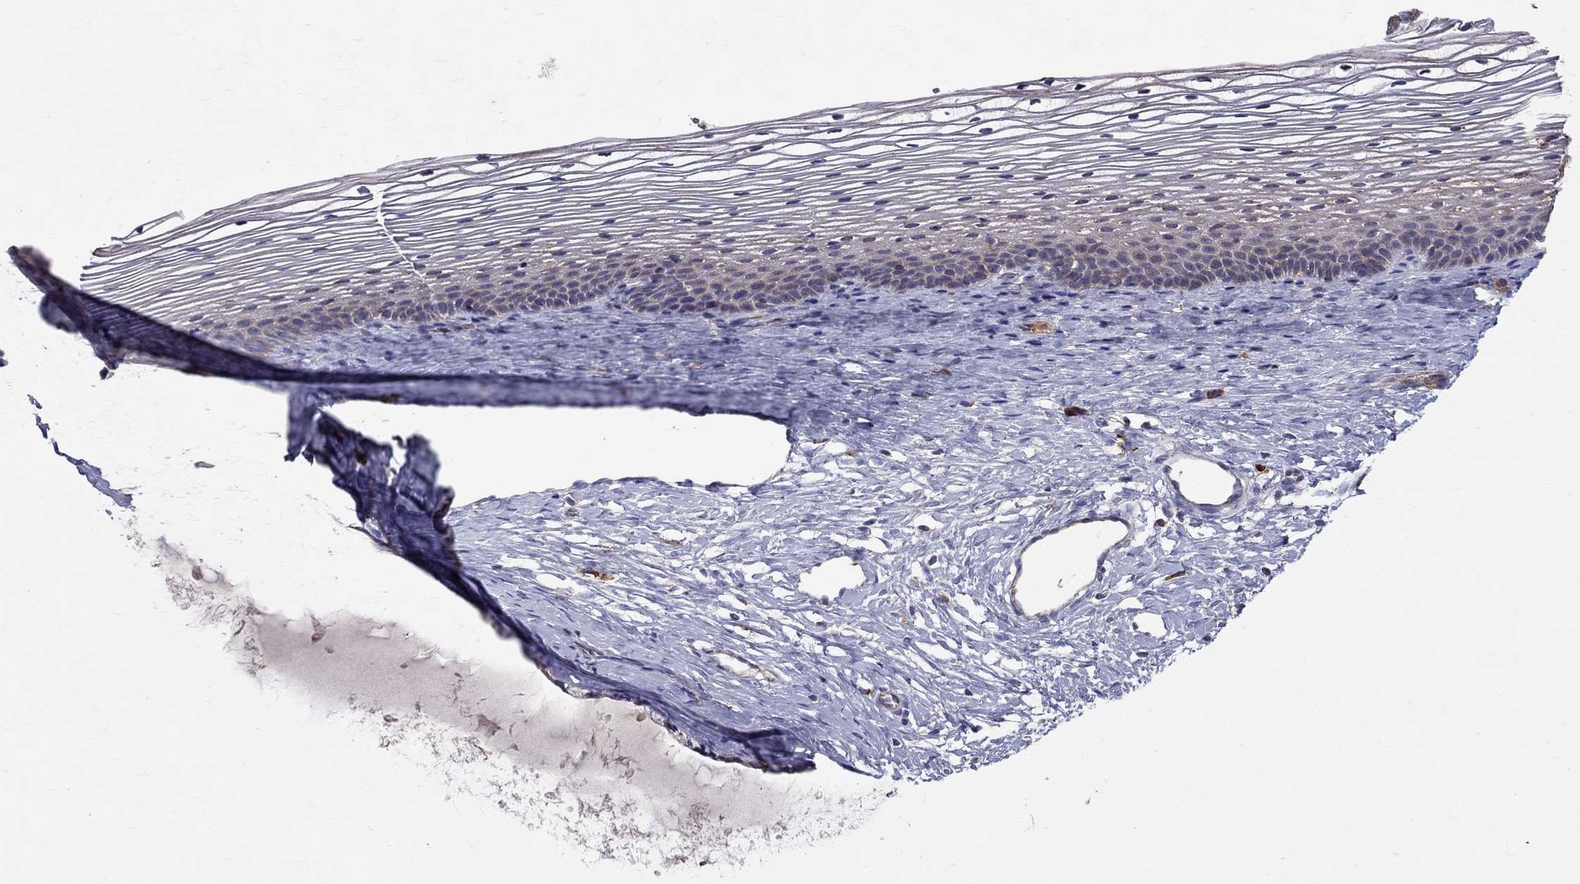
{"staining": {"intensity": "moderate", "quantity": "<25%", "location": "cytoplasmic/membranous"}, "tissue": "cervix", "cell_type": "Glandular cells", "image_type": "normal", "snomed": [{"axis": "morphology", "description": "Normal tissue, NOS"}, {"axis": "topography", "description": "Cervix"}], "caption": "A micrograph of human cervix stained for a protein displays moderate cytoplasmic/membranous brown staining in glandular cells. (DAB (3,3'-diaminobenzidine) IHC with brightfield microscopy, high magnification).", "gene": "PIK3CG", "patient": {"sex": "female", "age": 39}}